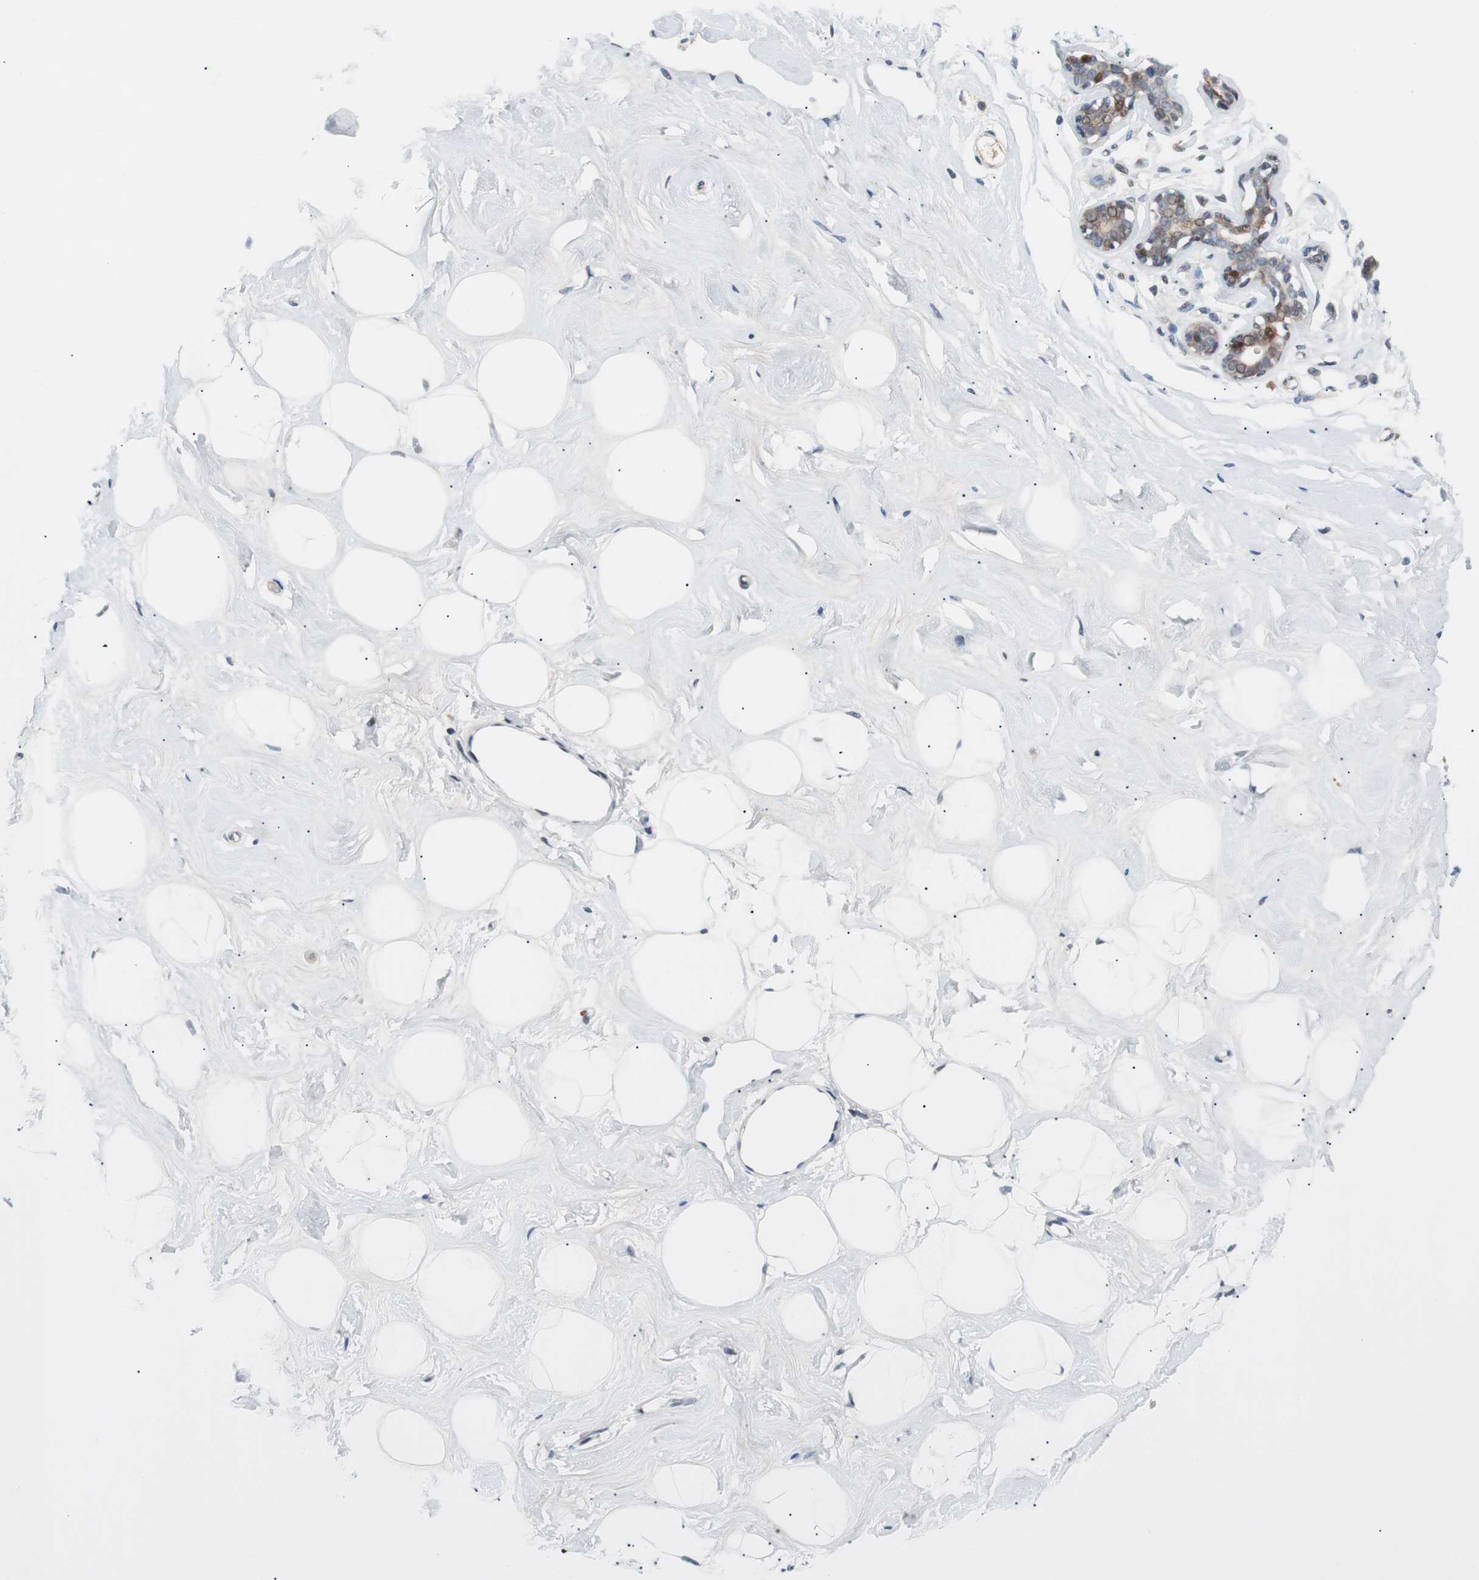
{"staining": {"intensity": "negative", "quantity": "none", "location": "none"}, "tissue": "breast", "cell_type": "Adipocytes", "image_type": "normal", "snomed": [{"axis": "morphology", "description": "Normal tissue, NOS"}, {"axis": "topography", "description": "Breast"}], "caption": "Protein analysis of benign breast shows no significant positivity in adipocytes.", "gene": "MAP2K4", "patient": {"sex": "female", "age": 23}}